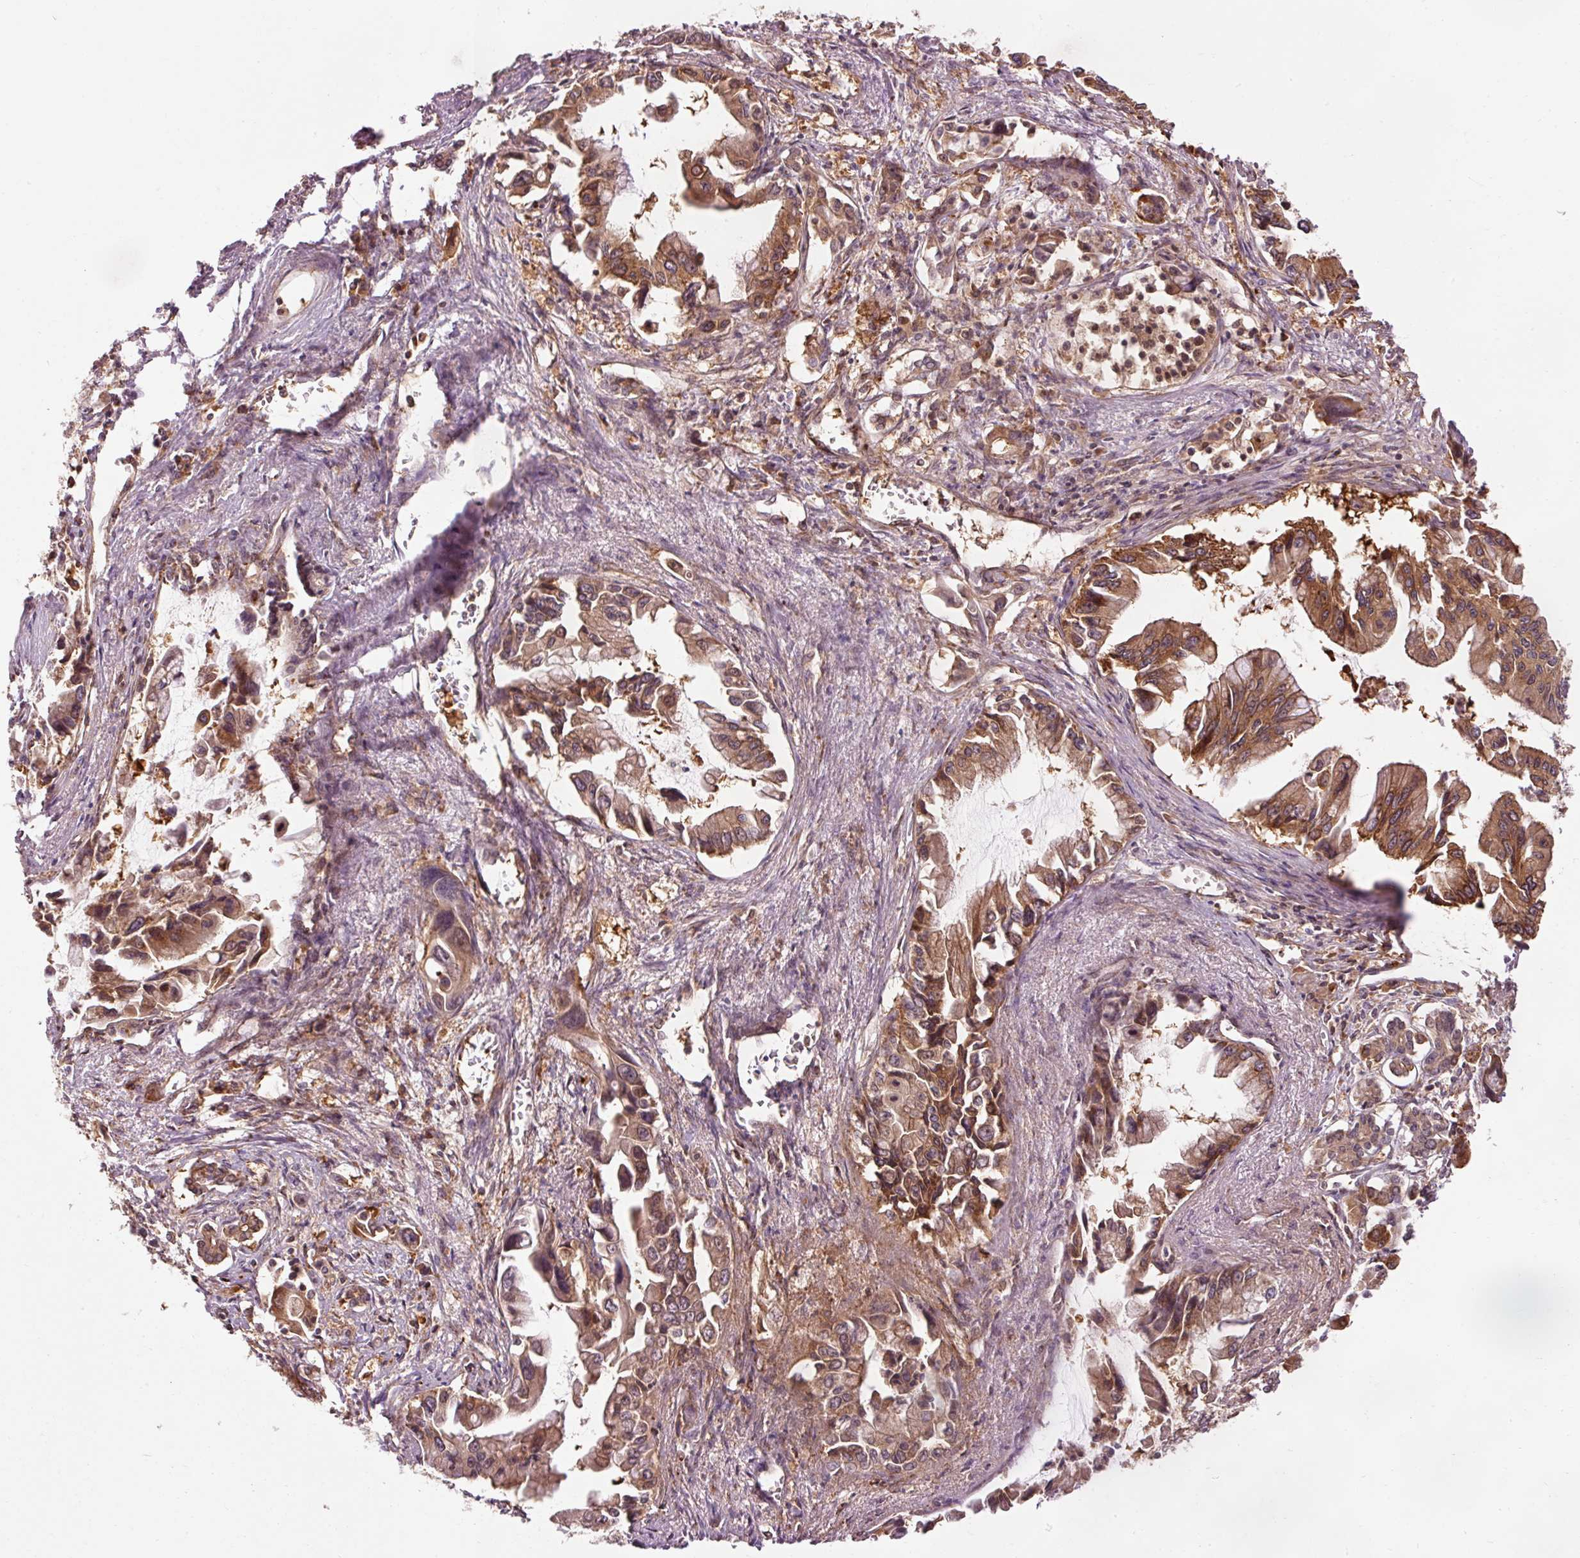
{"staining": {"intensity": "moderate", "quantity": ">75%", "location": "cytoplasmic/membranous"}, "tissue": "pancreatic cancer", "cell_type": "Tumor cells", "image_type": "cancer", "snomed": [{"axis": "morphology", "description": "Adenocarcinoma, NOS"}, {"axis": "topography", "description": "Pancreas"}], "caption": "Protein staining of pancreatic adenocarcinoma tissue demonstrates moderate cytoplasmic/membranous expression in about >75% of tumor cells.", "gene": "PDAP1", "patient": {"sex": "male", "age": 84}}